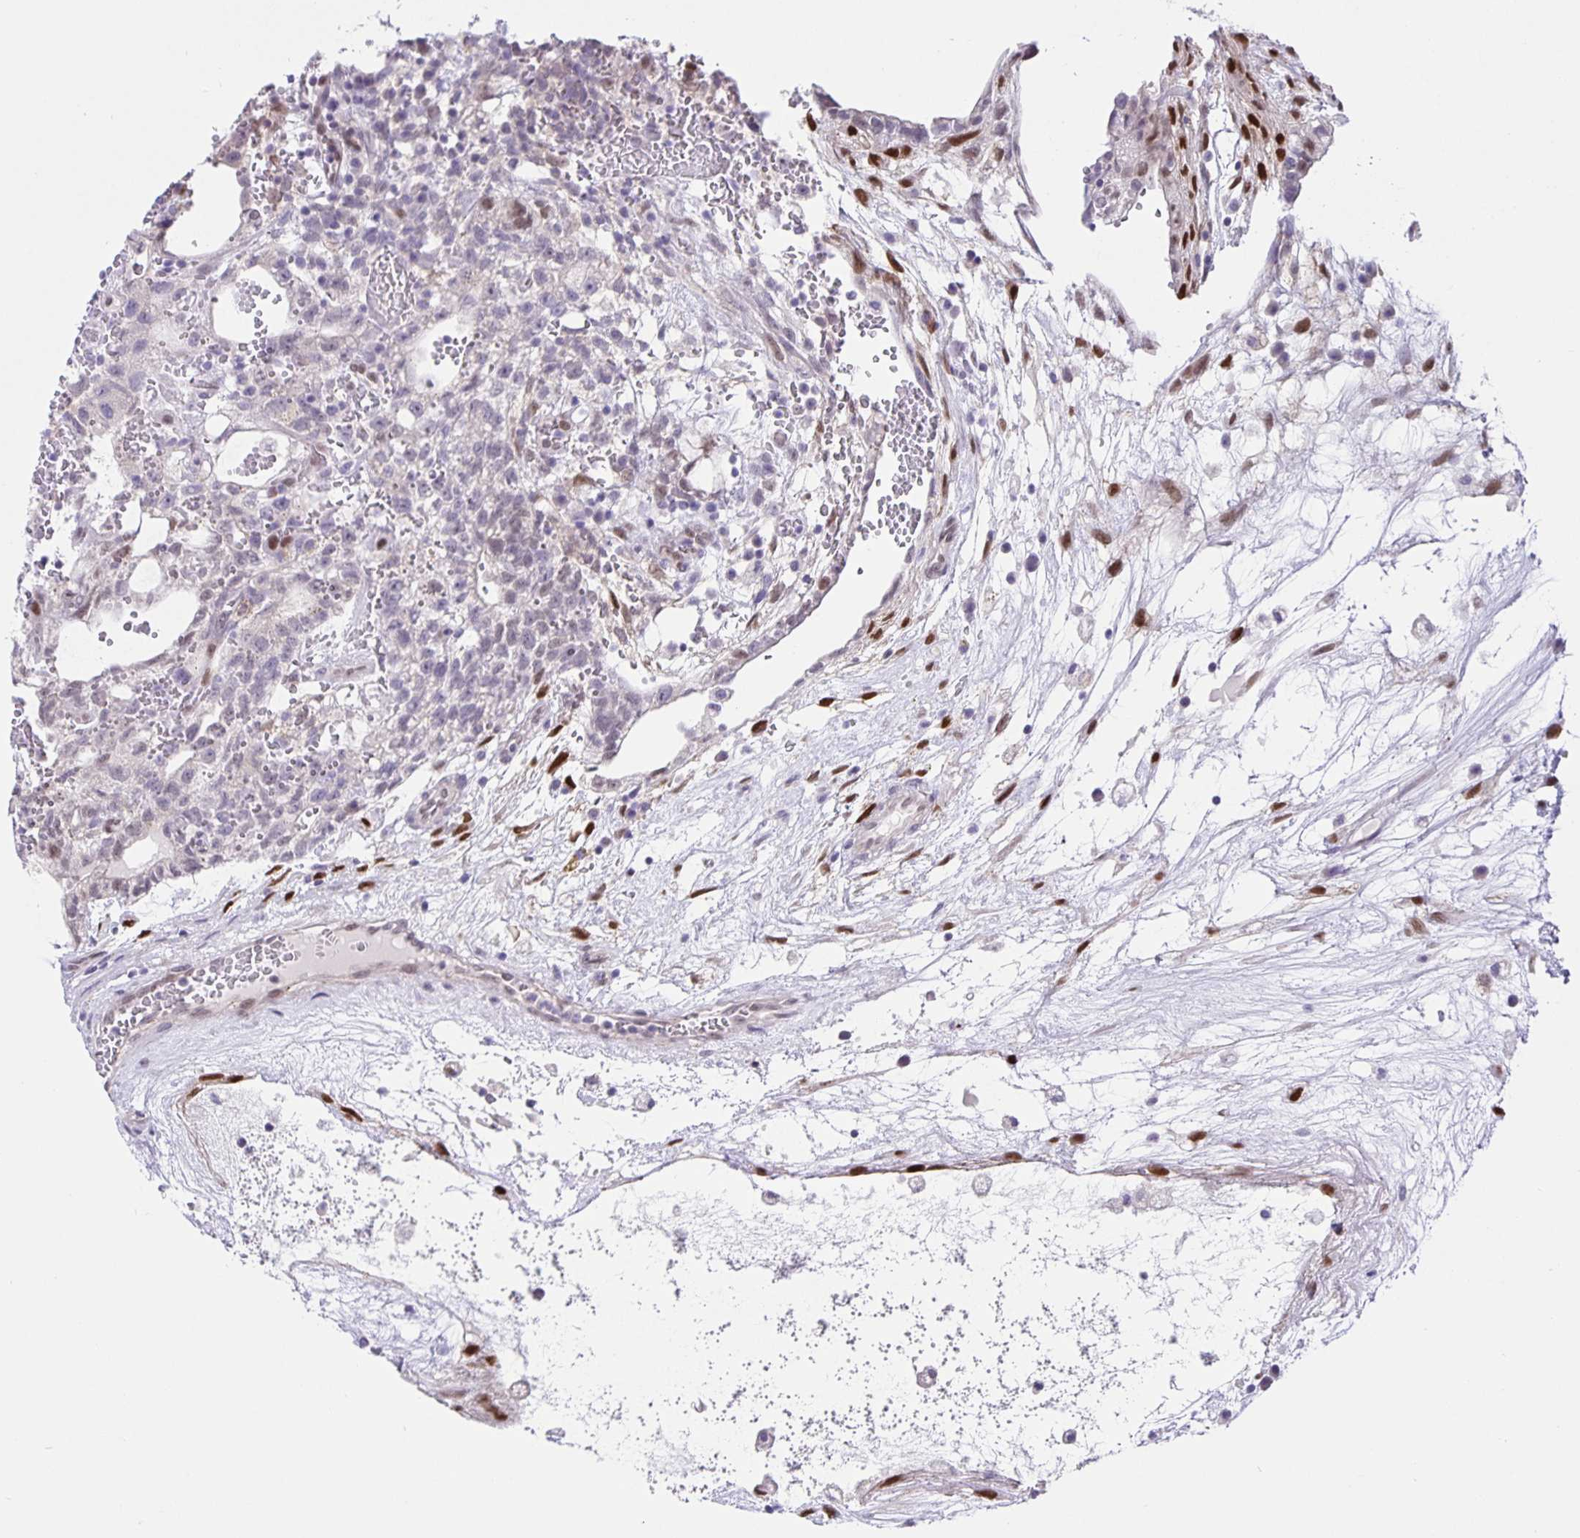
{"staining": {"intensity": "moderate", "quantity": "<25%", "location": "nuclear"}, "tissue": "testis cancer", "cell_type": "Tumor cells", "image_type": "cancer", "snomed": [{"axis": "morphology", "description": "Normal tissue, NOS"}, {"axis": "morphology", "description": "Carcinoma, Embryonal, NOS"}, {"axis": "topography", "description": "Testis"}], "caption": "Immunohistochemical staining of human testis cancer (embryonal carcinoma) exhibits low levels of moderate nuclear expression in approximately <25% of tumor cells. Using DAB (3,3'-diaminobenzidine) (brown) and hematoxylin (blue) stains, captured at high magnification using brightfield microscopy.", "gene": "FOSL2", "patient": {"sex": "male", "age": 32}}